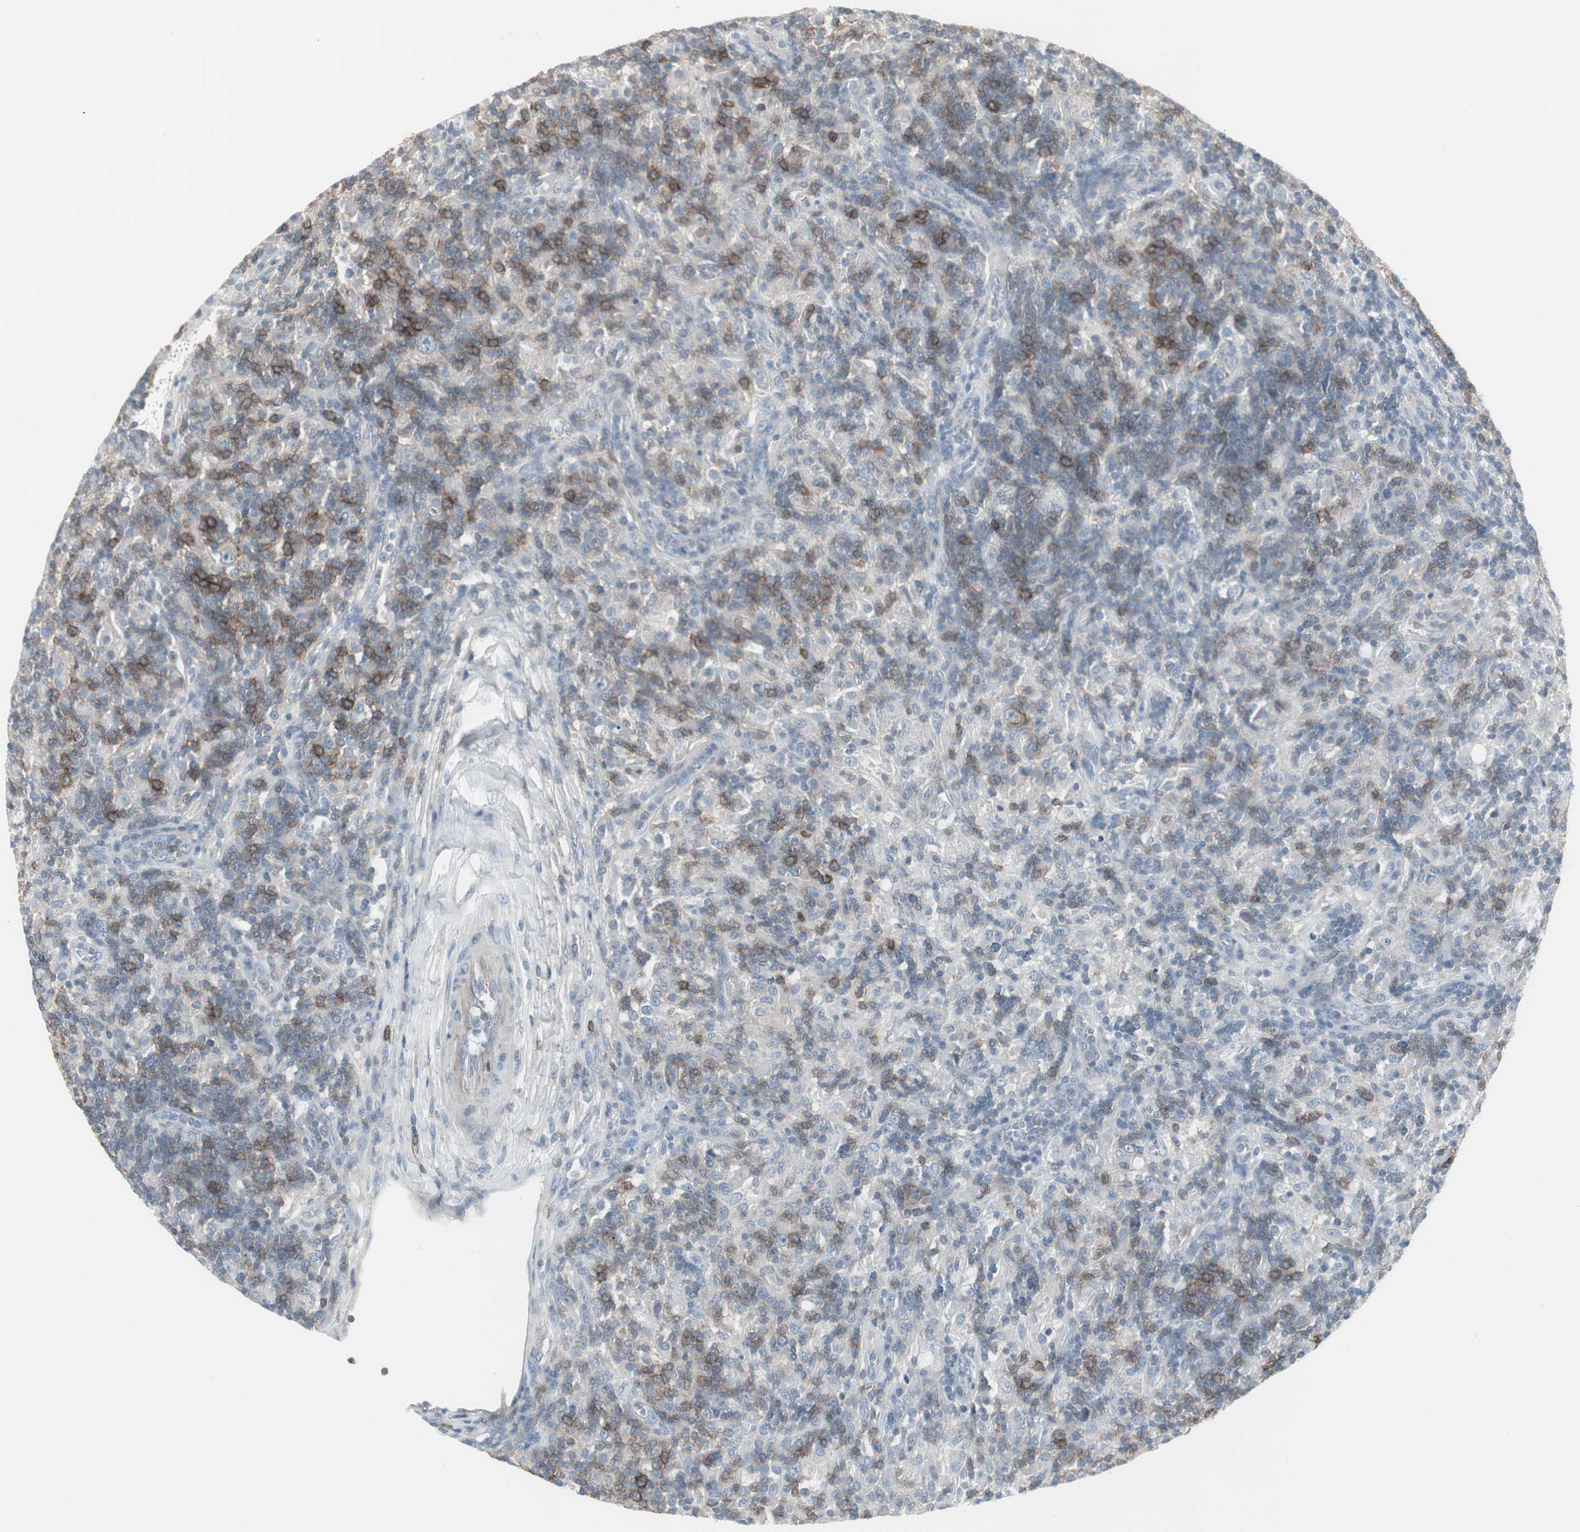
{"staining": {"intensity": "moderate", "quantity": "25%-75%", "location": "cytoplasmic/membranous"}, "tissue": "lymphoma", "cell_type": "Tumor cells", "image_type": "cancer", "snomed": [{"axis": "morphology", "description": "Hodgkin's disease, NOS"}, {"axis": "topography", "description": "Lymph node"}], "caption": "The photomicrograph displays staining of Hodgkin's disease, revealing moderate cytoplasmic/membranous protein expression (brown color) within tumor cells.", "gene": "ZSCAN32", "patient": {"sex": "male", "age": 70}}